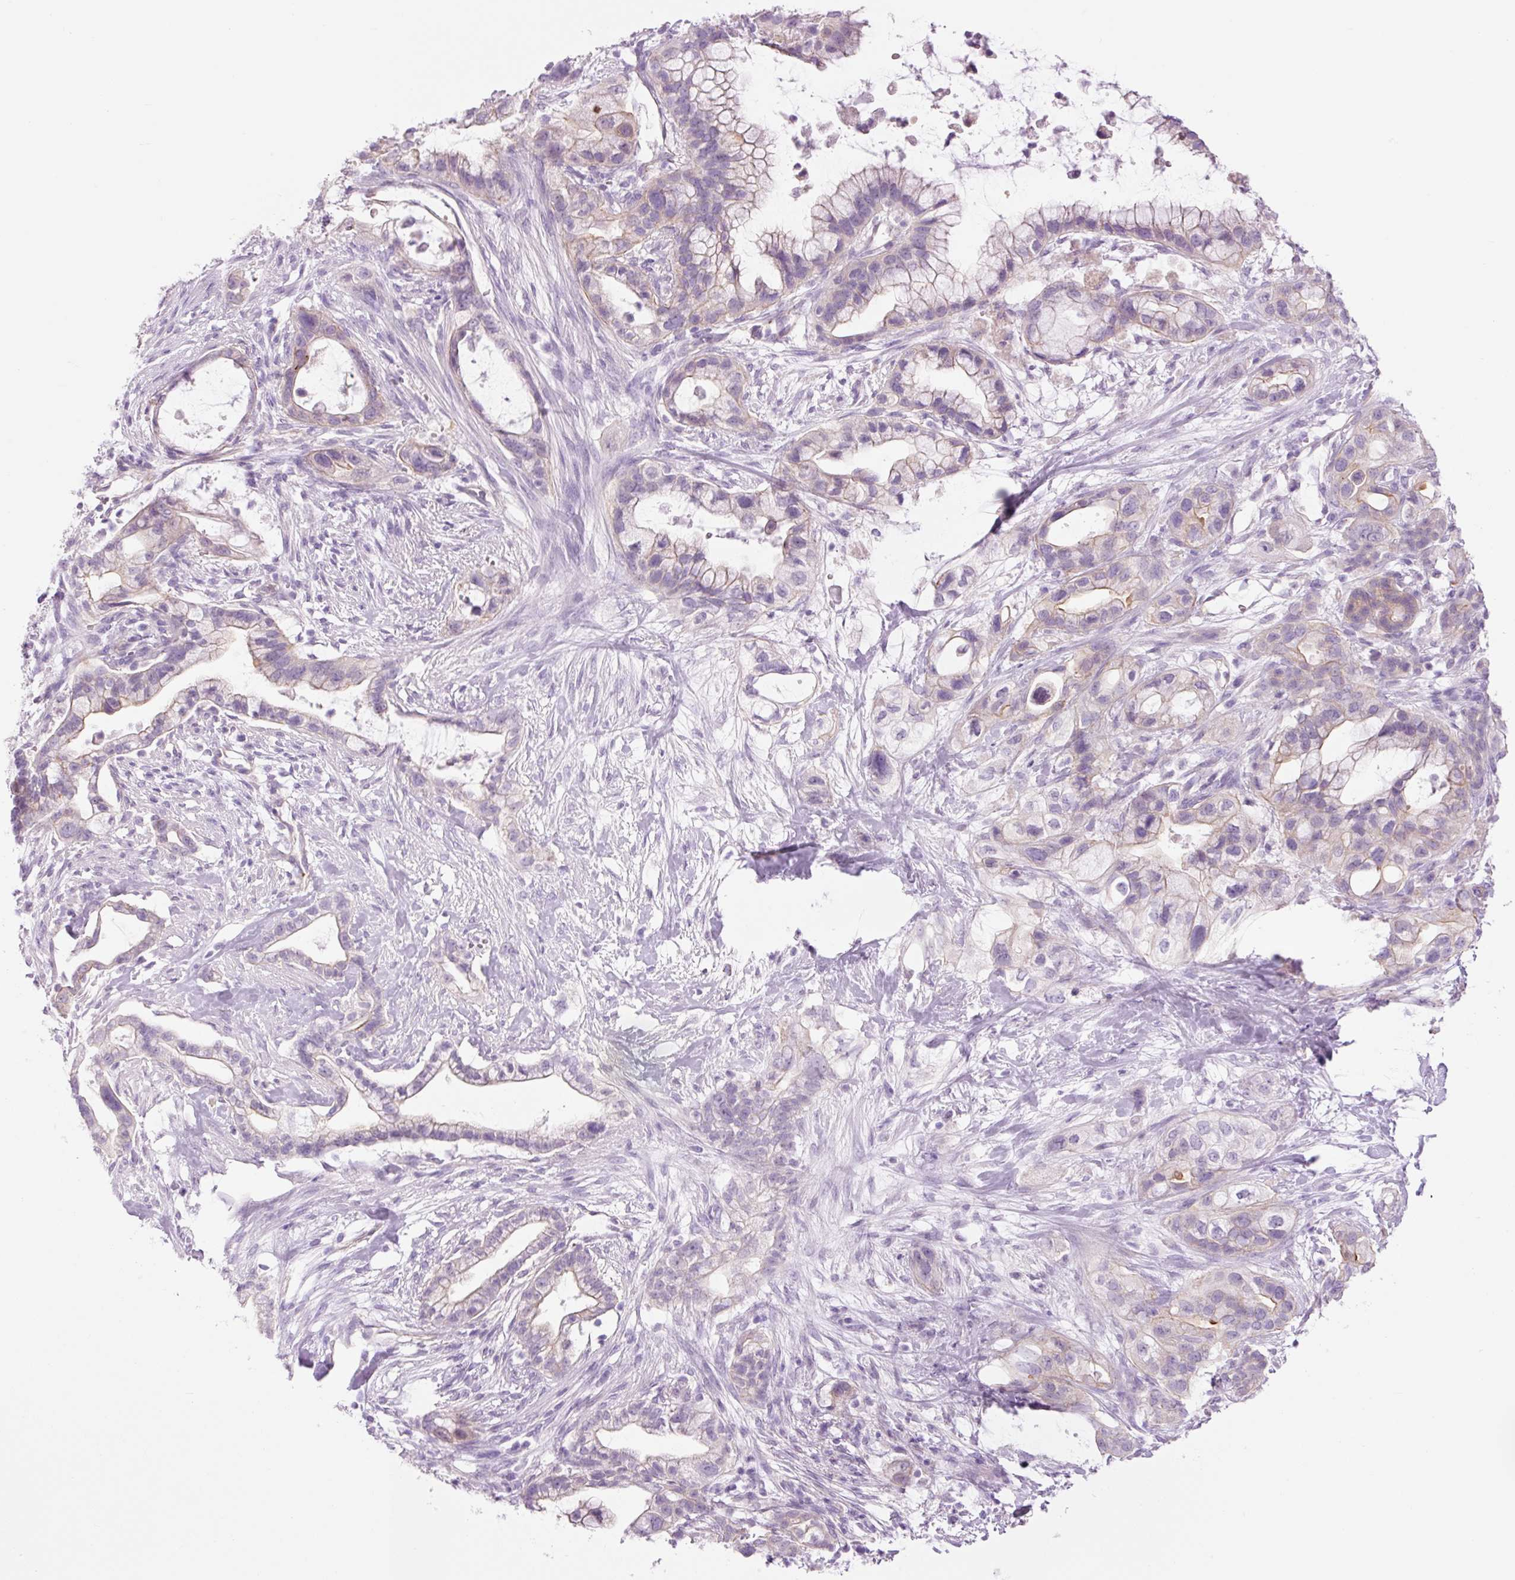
{"staining": {"intensity": "moderate", "quantity": "<25%", "location": "cytoplasmic/membranous"}, "tissue": "pancreatic cancer", "cell_type": "Tumor cells", "image_type": "cancer", "snomed": [{"axis": "morphology", "description": "Adenocarcinoma, NOS"}, {"axis": "topography", "description": "Pancreas"}], "caption": "This is a micrograph of immunohistochemistry (IHC) staining of adenocarcinoma (pancreatic), which shows moderate positivity in the cytoplasmic/membranous of tumor cells.", "gene": "HSPA4L", "patient": {"sex": "male", "age": 44}}